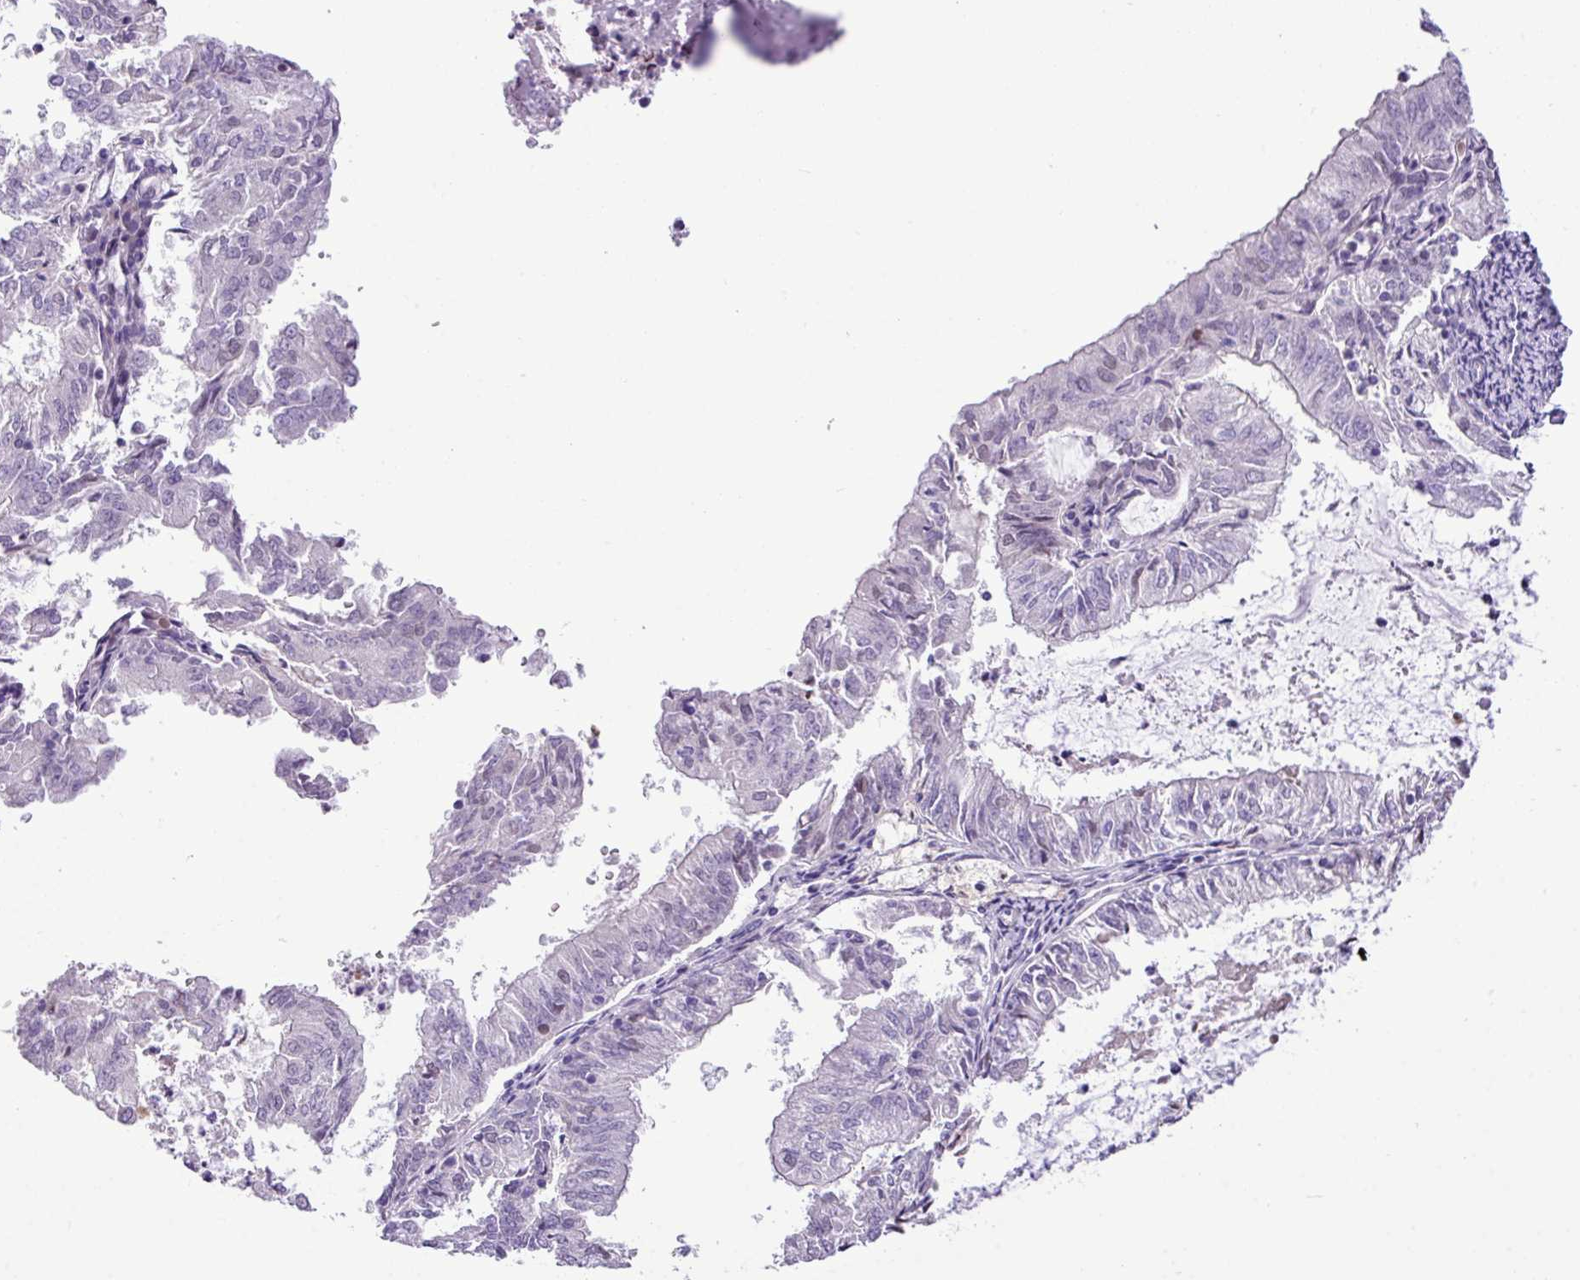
{"staining": {"intensity": "negative", "quantity": "none", "location": "none"}, "tissue": "endometrial cancer", "cell_type": "Tumor cells", "image_type": "cancer", "snomed": [{"axis": "morphology", "description": "Adenocarcinoma, NOS"}, {"axis": "topography", "description": "Endometrium"}], "caption": "Adenocarcinoma (endometrial) was stained to show a protein in brown. There is no significant positivity in tumor cells.", "gene": "YLPM1", "patient": {"sex": "female", "age": 57}}